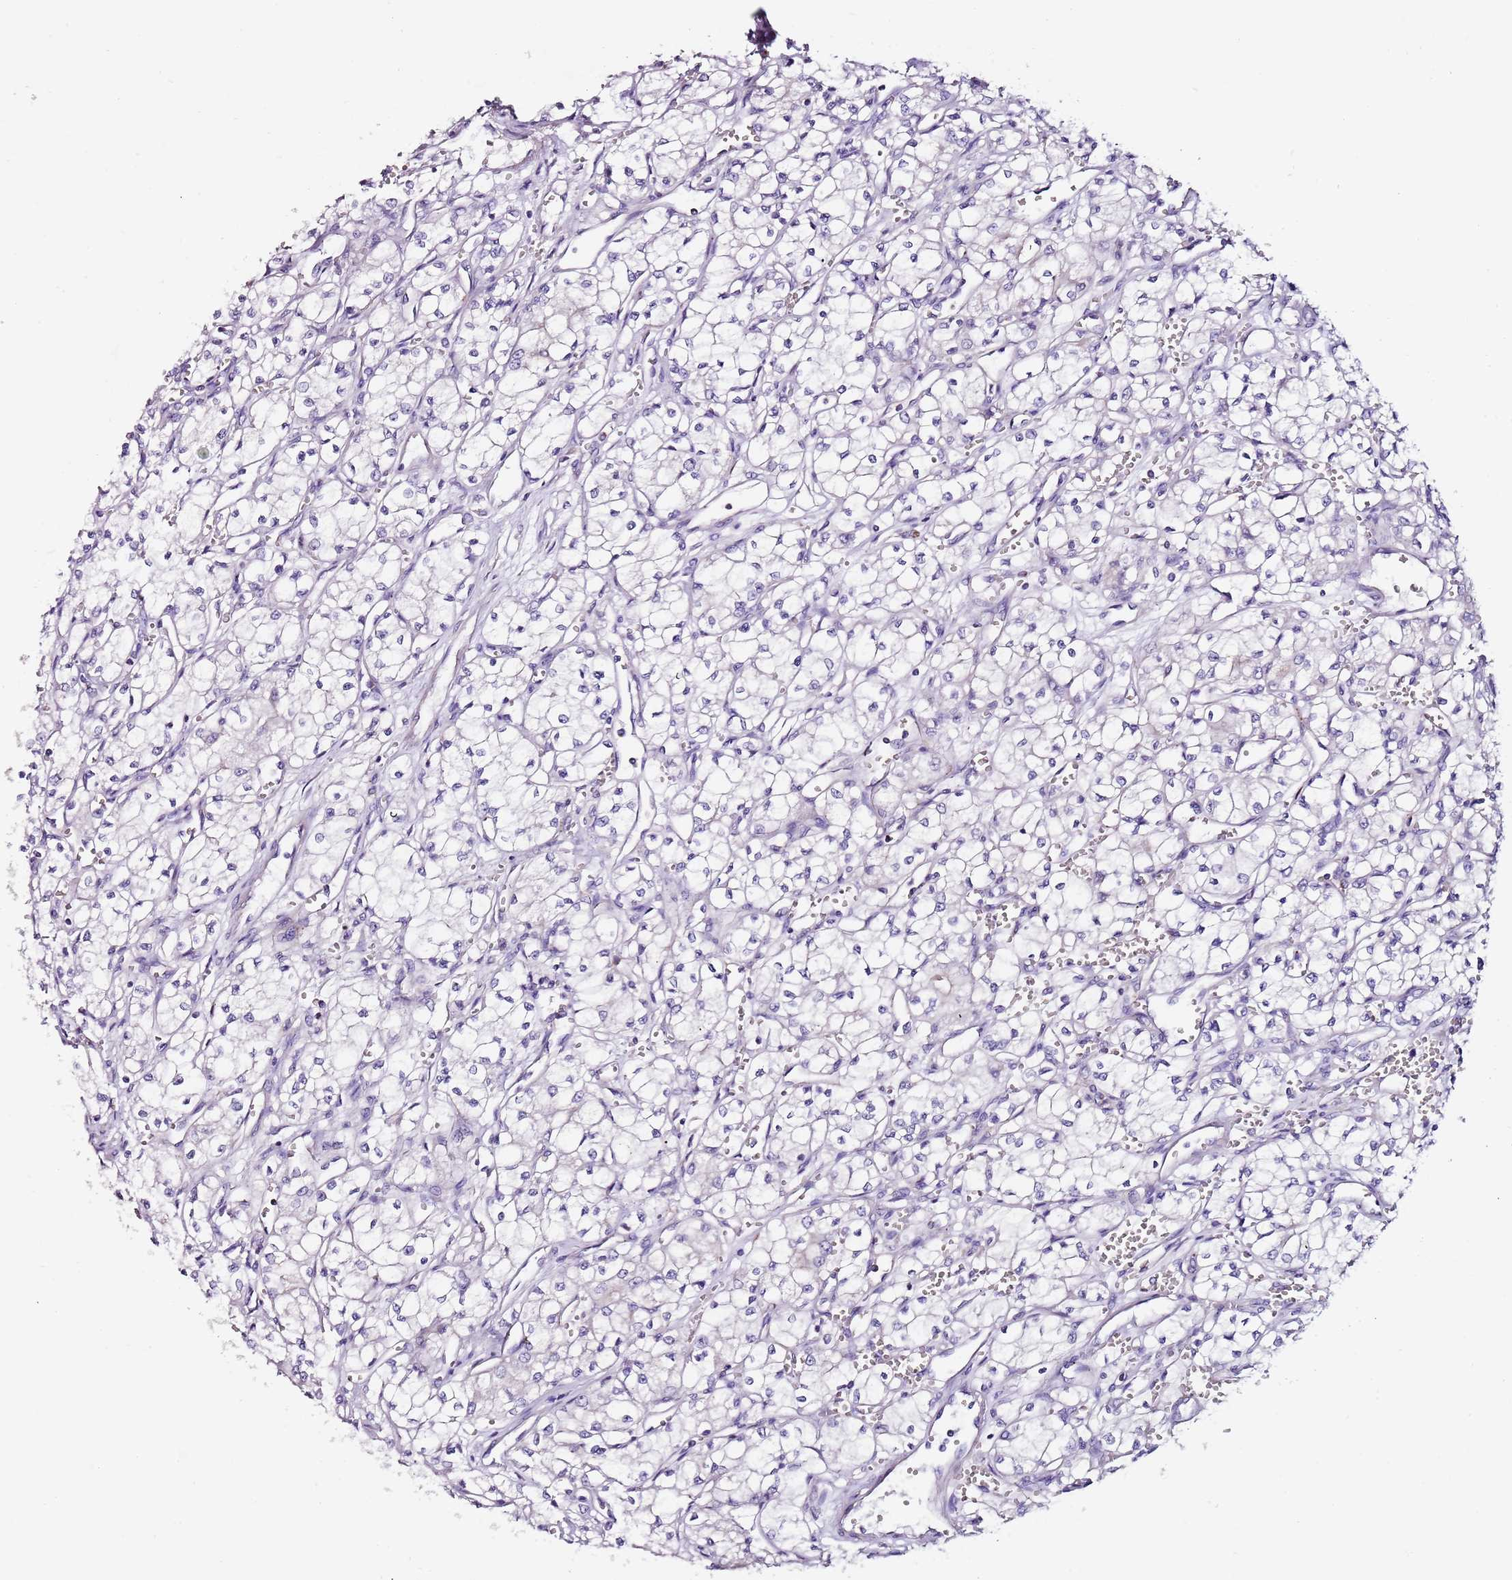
{"staining": {"intensity": "negative", "quantity": "none", "location": "none"}, "tissue": "renal cancer", "cell_type": "Tumor cells", "image_type": "cancer", "snomed": [{"axis": "morphology", "description": "Adenocarcinoma, NOS"}, {"axis": "topography", "description": "Kidney"}], "caption": "Immunohistochemistry (IHC) photomicrograph of renal cancer (adenocarcinoma) stained for a protein (brown), which exhibits no positivity in tumor cells.", "gene": "LRRN3", "patient": {"sex": "male", "age": 59}}